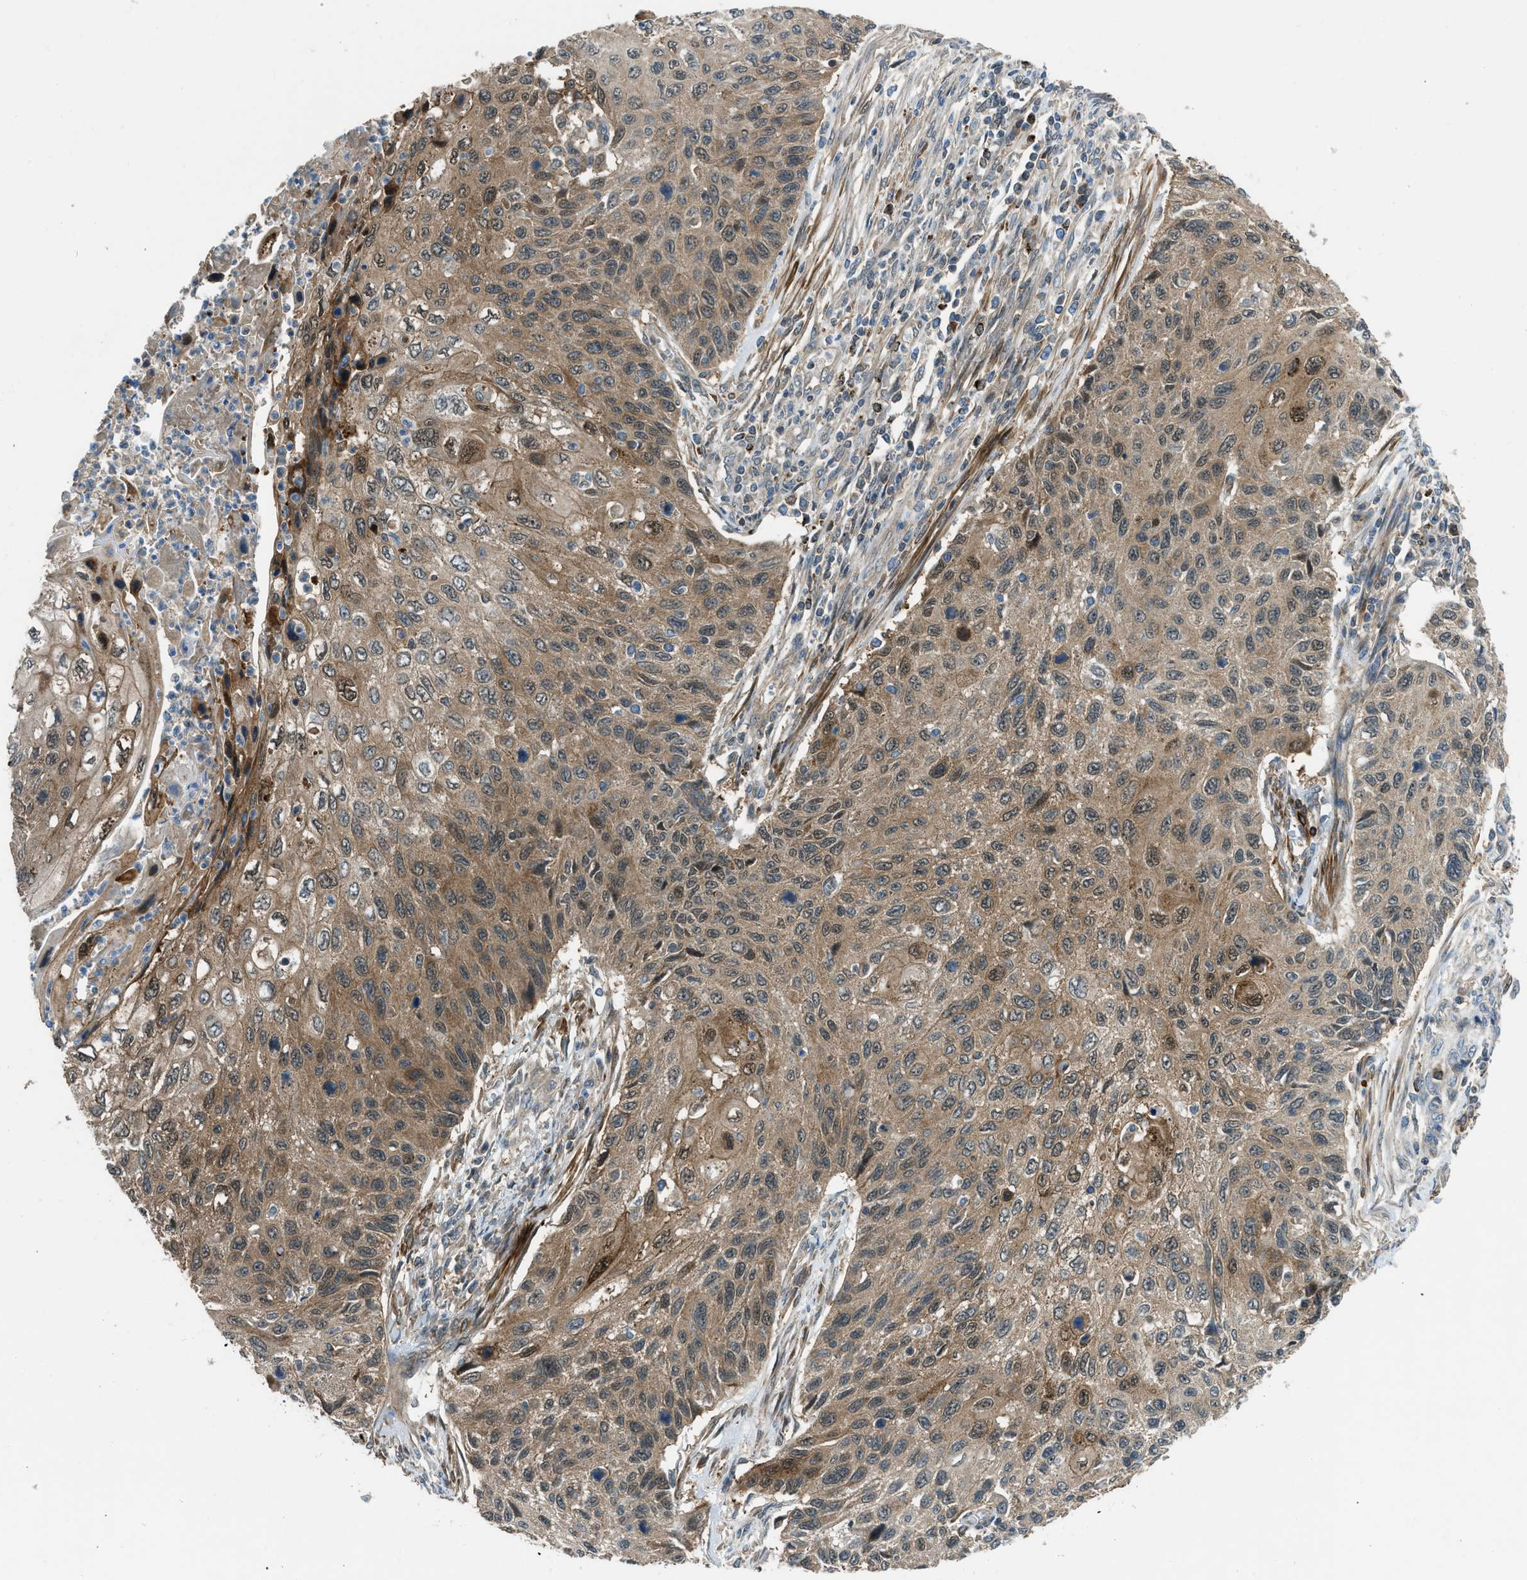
{"staining": {"intensity": "moderate", "quantity": ">75%", "location": "cytoplasmic/membranous"}, "tissue": "cervical cancer", "cell_type": "Tumor cells", "image_type": "cancer", "snomed": [{"axis": "morphology", "description": "Squamous cell carcinoma, NOS"}, {"axis": "topography", "description": "Cervix"}], "caption": "Cervical squamous cell carcinoma stained for a protein (brown) shows moderate cytoplasmic/membranous positive staining in about >75% of tumor cells.", "gene": "SESN2", "patient": {"sex": "female", "age": 70}}